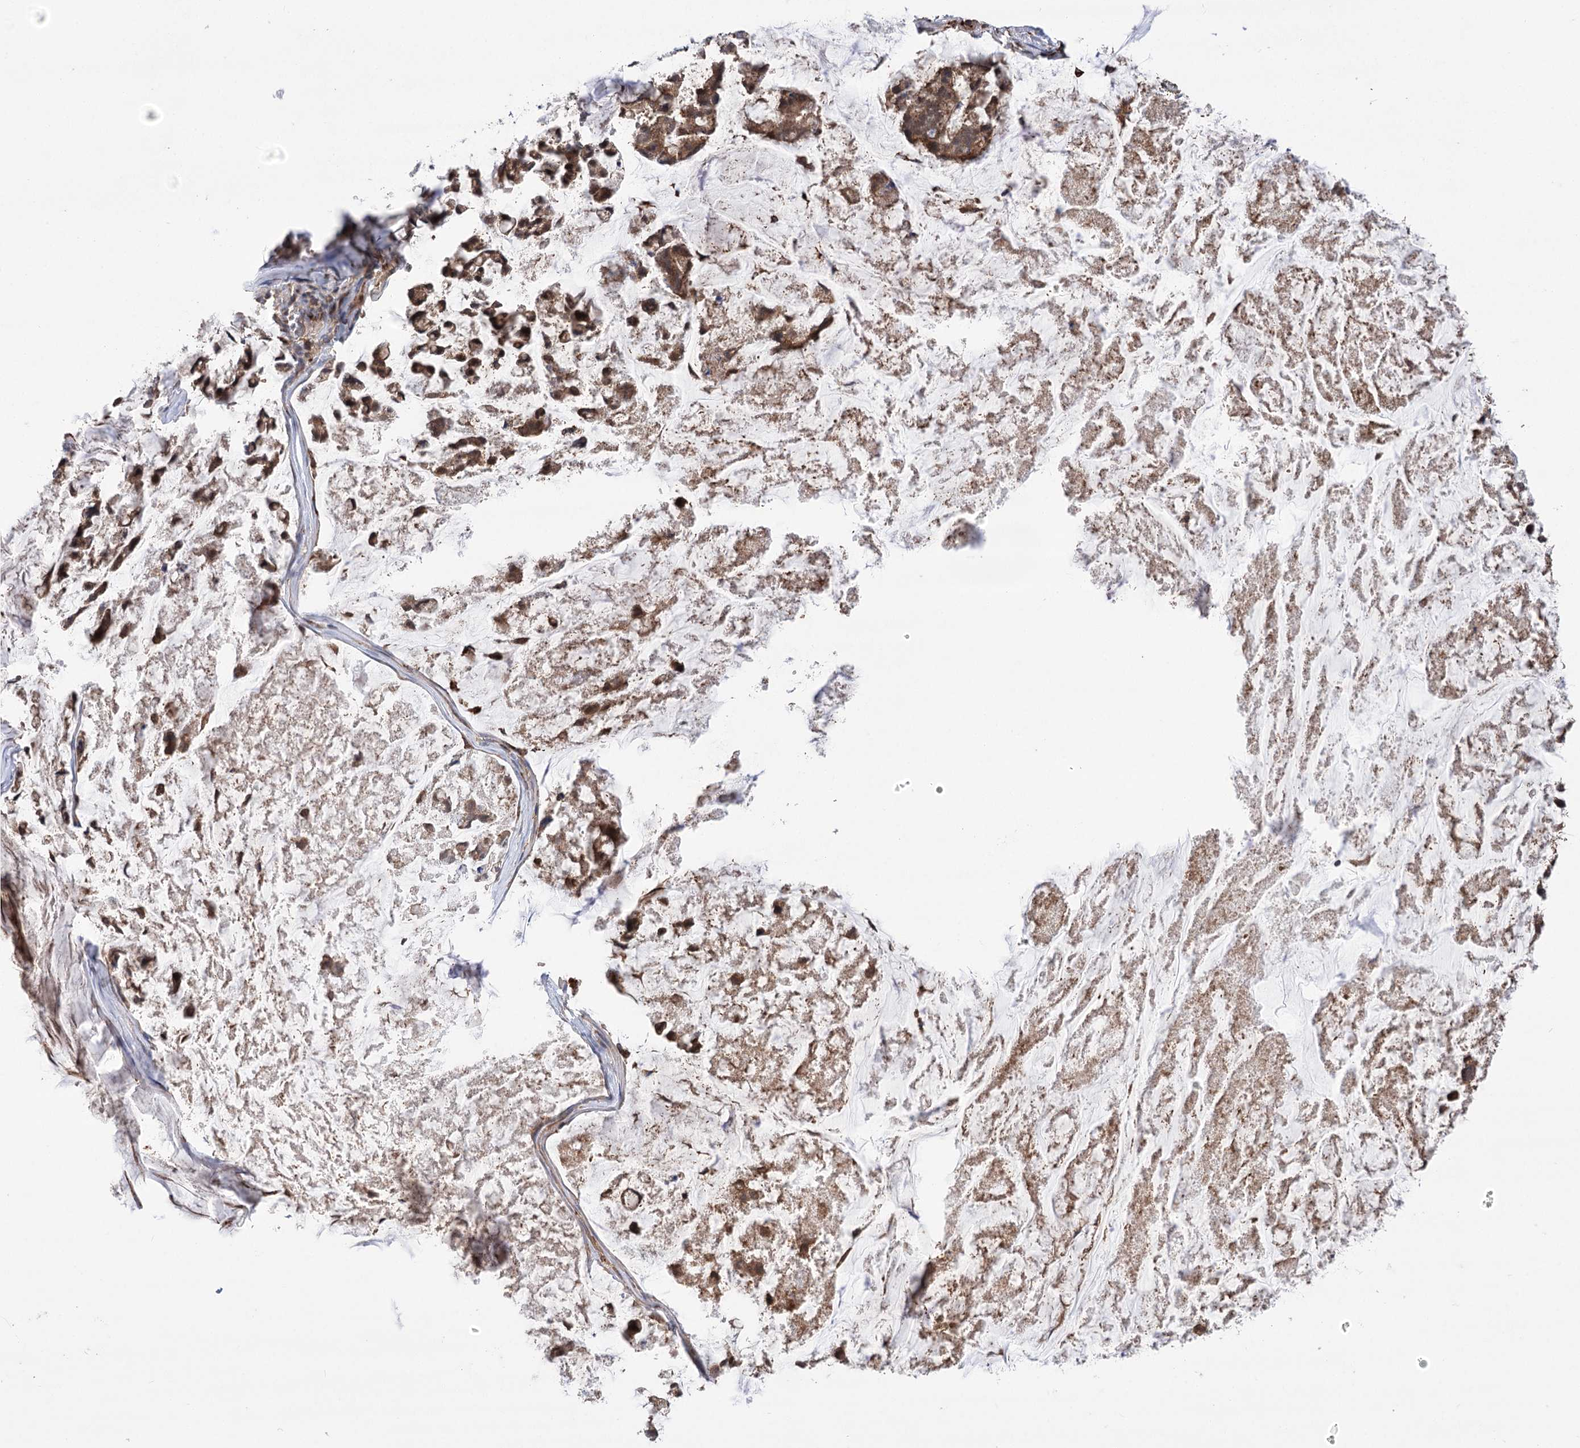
{"staining": {"intensity": "moderate", "quantity": ">75%", "location": "cytoplasmic/membranous"}, "tissue": "stomach cancer", "cell_type": "Tumor cells", "image_type": "cancer", "snomed": [{"axis": "morphology", "description": "Adenocarcinoma, NOS"}, {"axis": "topography", "description": "Stomach, lower"}], "caption": "The photomicrograph demonstrates staining of stomach cancer (adenocarcinoma), revealing moderate cytoplasmic/membranous protein expression (brown color) within tumor cells.", "gene": "VPS37B", "patient": {"sex": "male", "age": 67}}